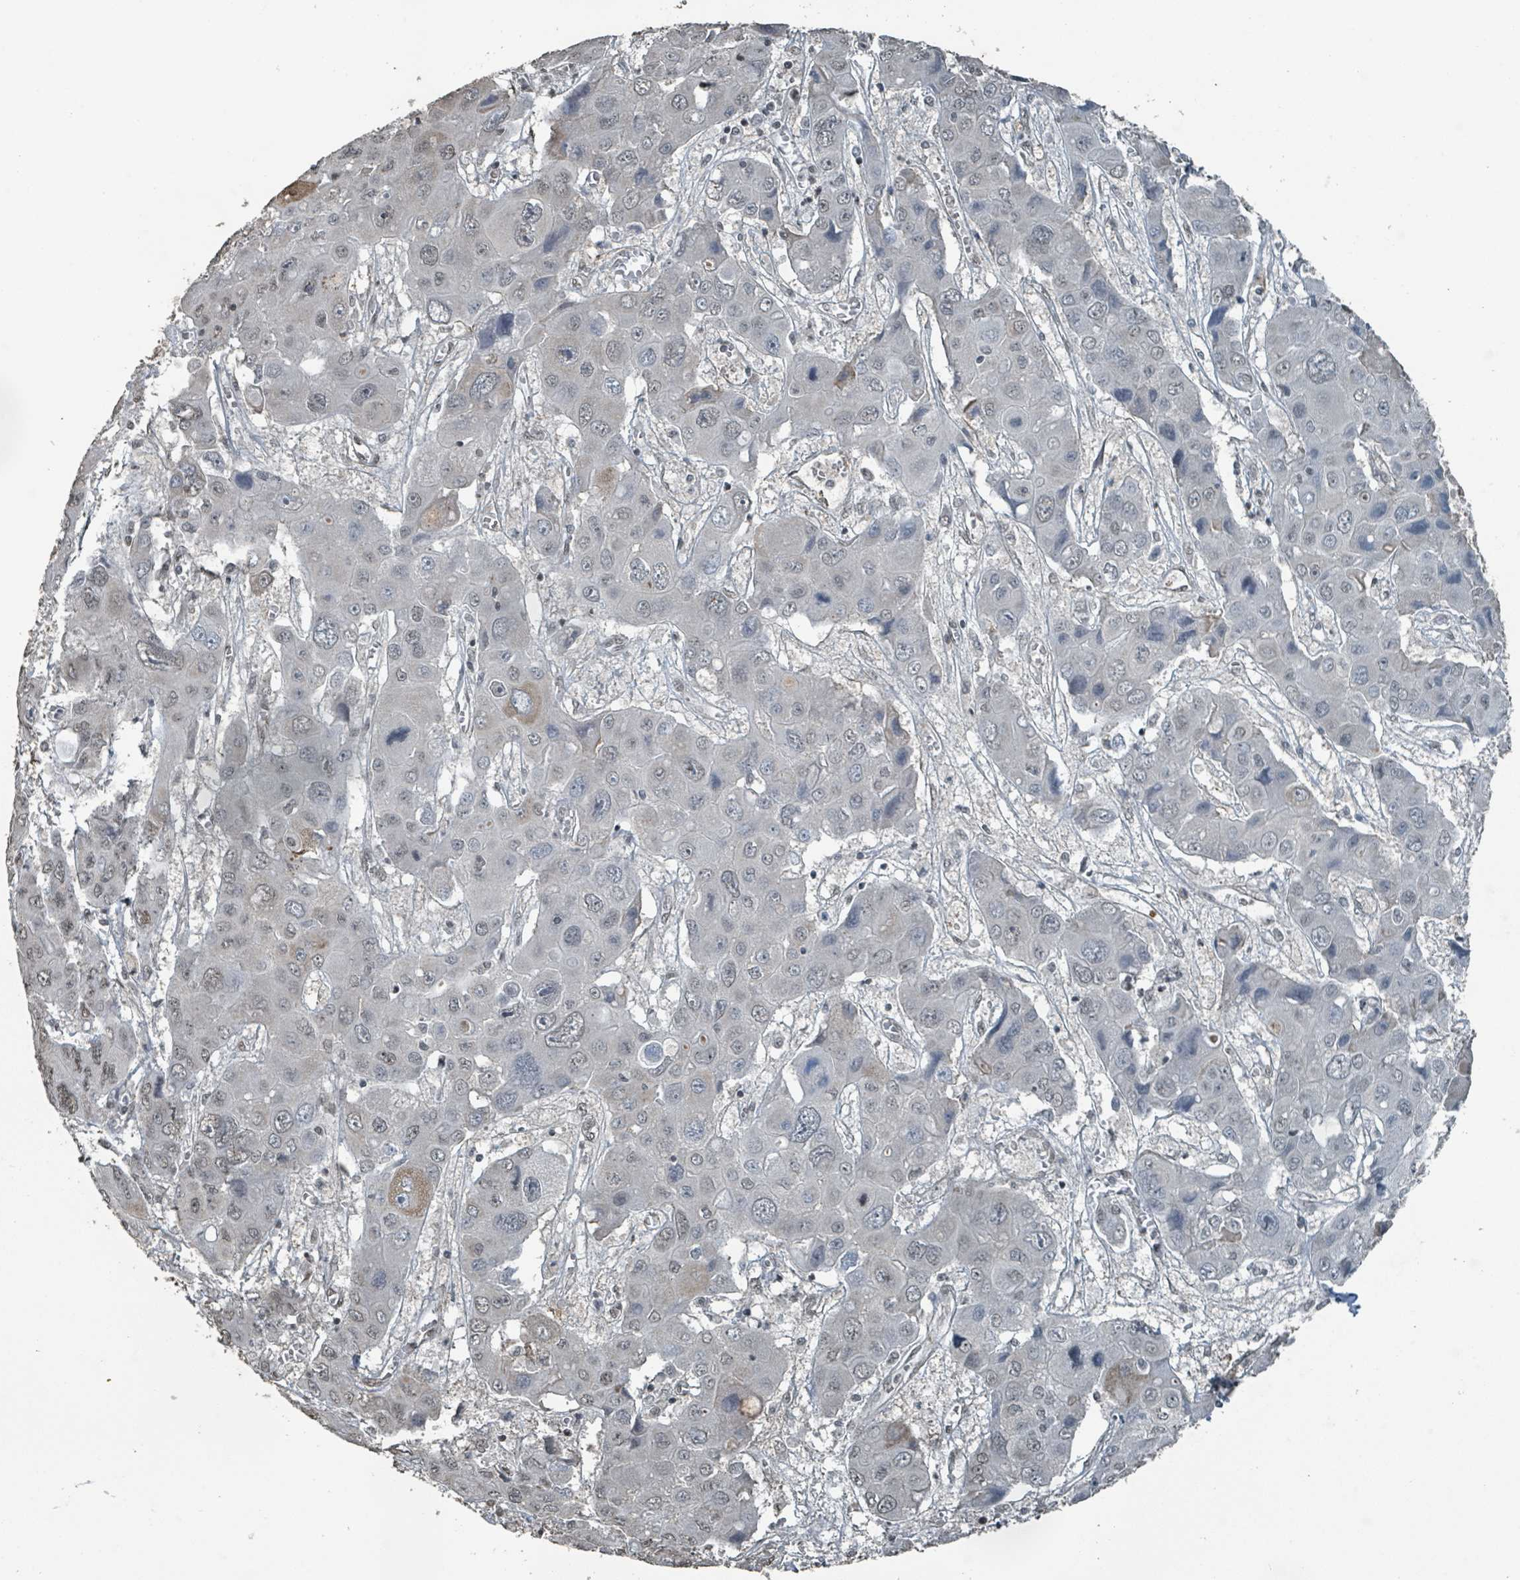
{"staining": {"intensity": "weak", "quantity": "25%-75%", "location": "nuclear"}, "tissue": "liver cancer", "cell_type": "Tumor cells", "image_type": "cancer", "snomed": [{"axis": "morphology", "description": "Cholangiocarcinoma"}, {"axis": "topography", "description": "Liver"}], "caption": "Weak nuclear staining for a protein is seen in approximately 25%-75% of tumor cells of liver cancer (cholangiocarcinoma) using IHC.", "gene": "PHIP", "patient": {"sex": "male", "age": 67}}